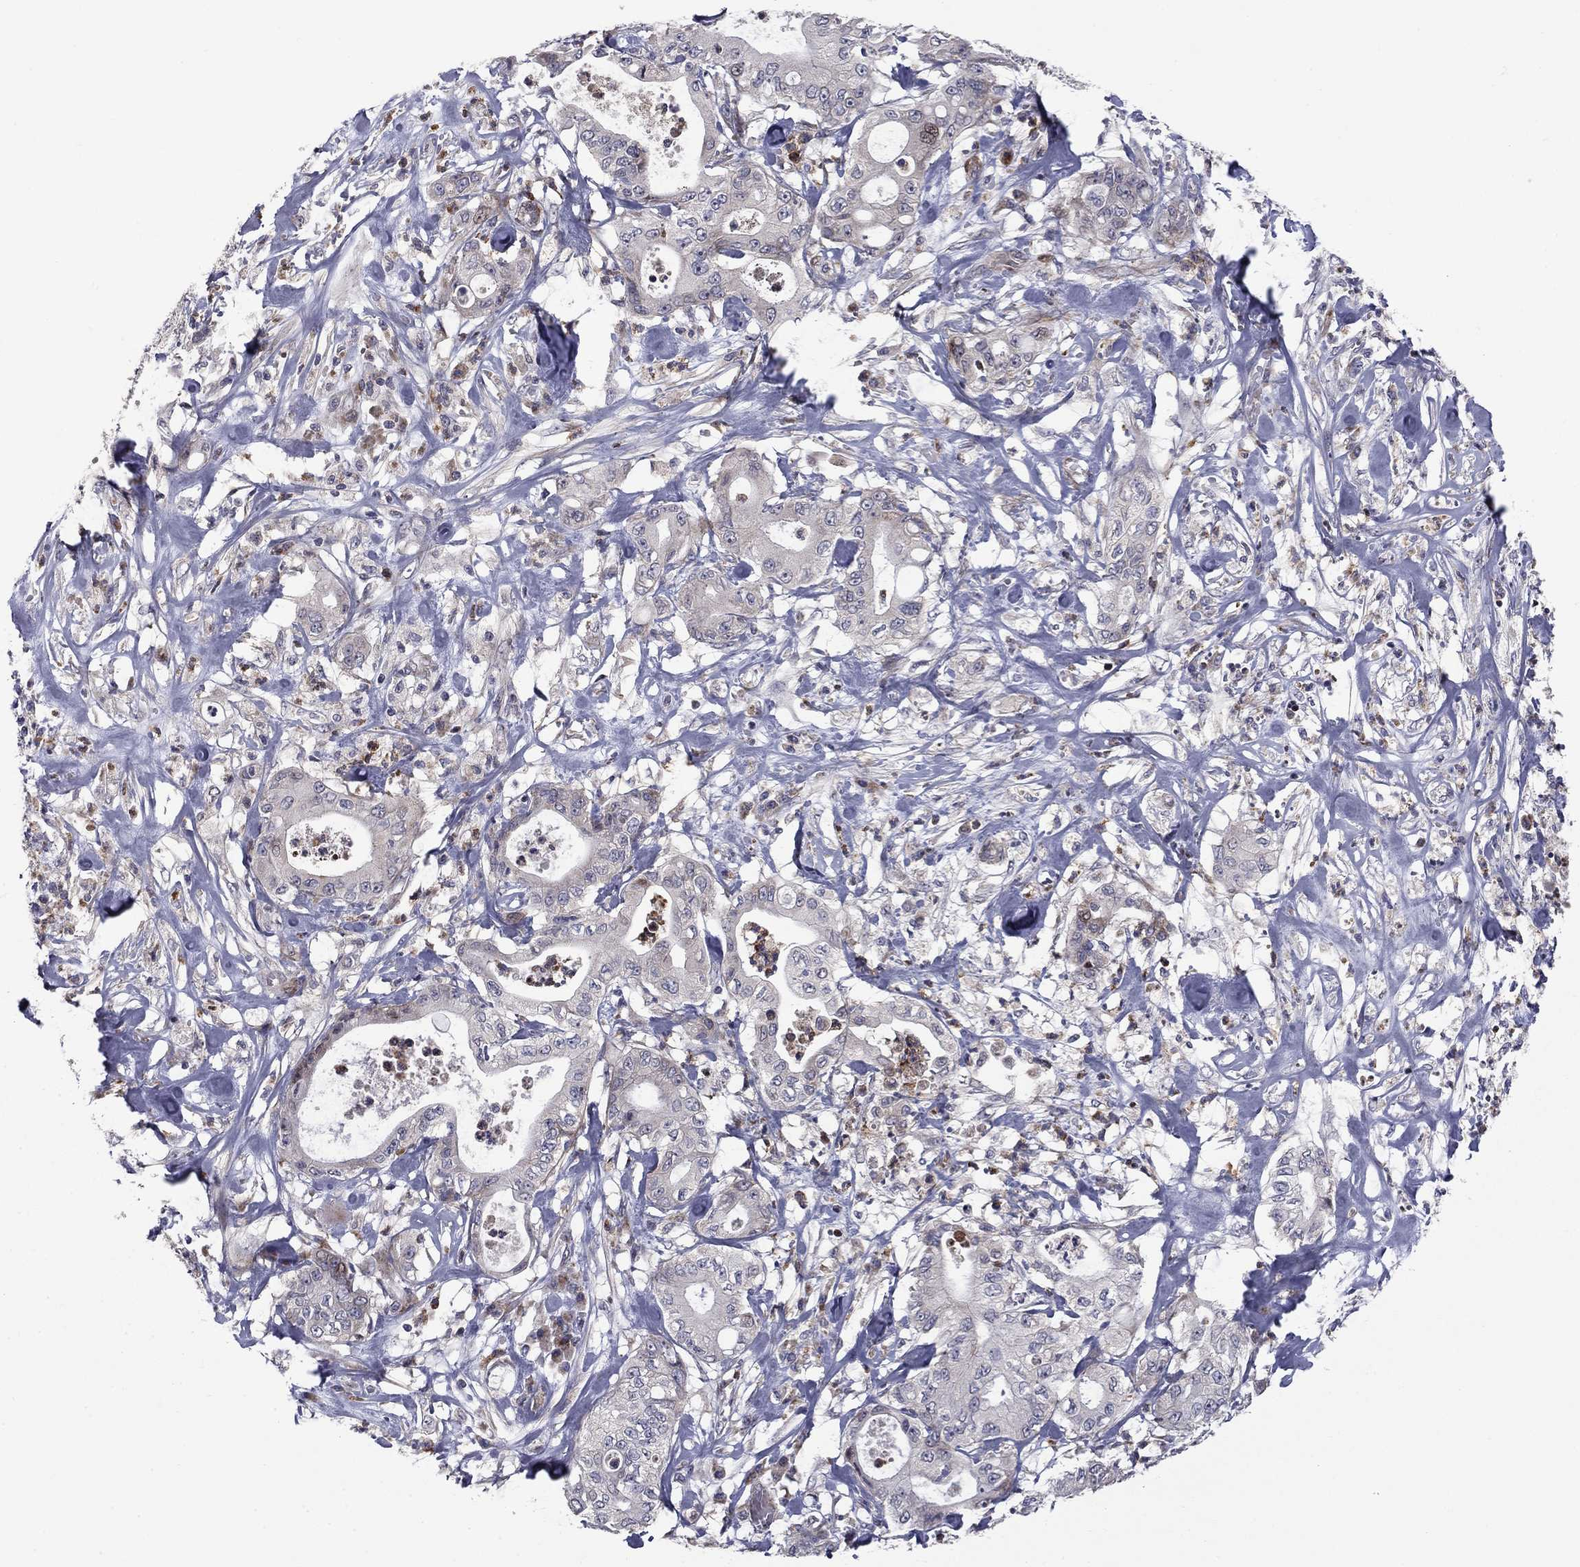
{"staining": {"intensity": "negative", "quantity": "none", "location": "none"}, "tissue": "pancreatic cancer", "cell_type": "Tumor cells", "image_type": "cancer", "snomed": [{"axis": "morphology", "description": "Adenocarcinoma, NOS"}, {"axis": "topography", "description": "Pancreas"}], "caption": "A high-resolution histopathology image shows IHC staining of adenocarcinoma (pancreatic), which reveals no significant positivity in tumor cells.", "gene": "MIOS", "patient": {"sex": "male", "age": 71}}